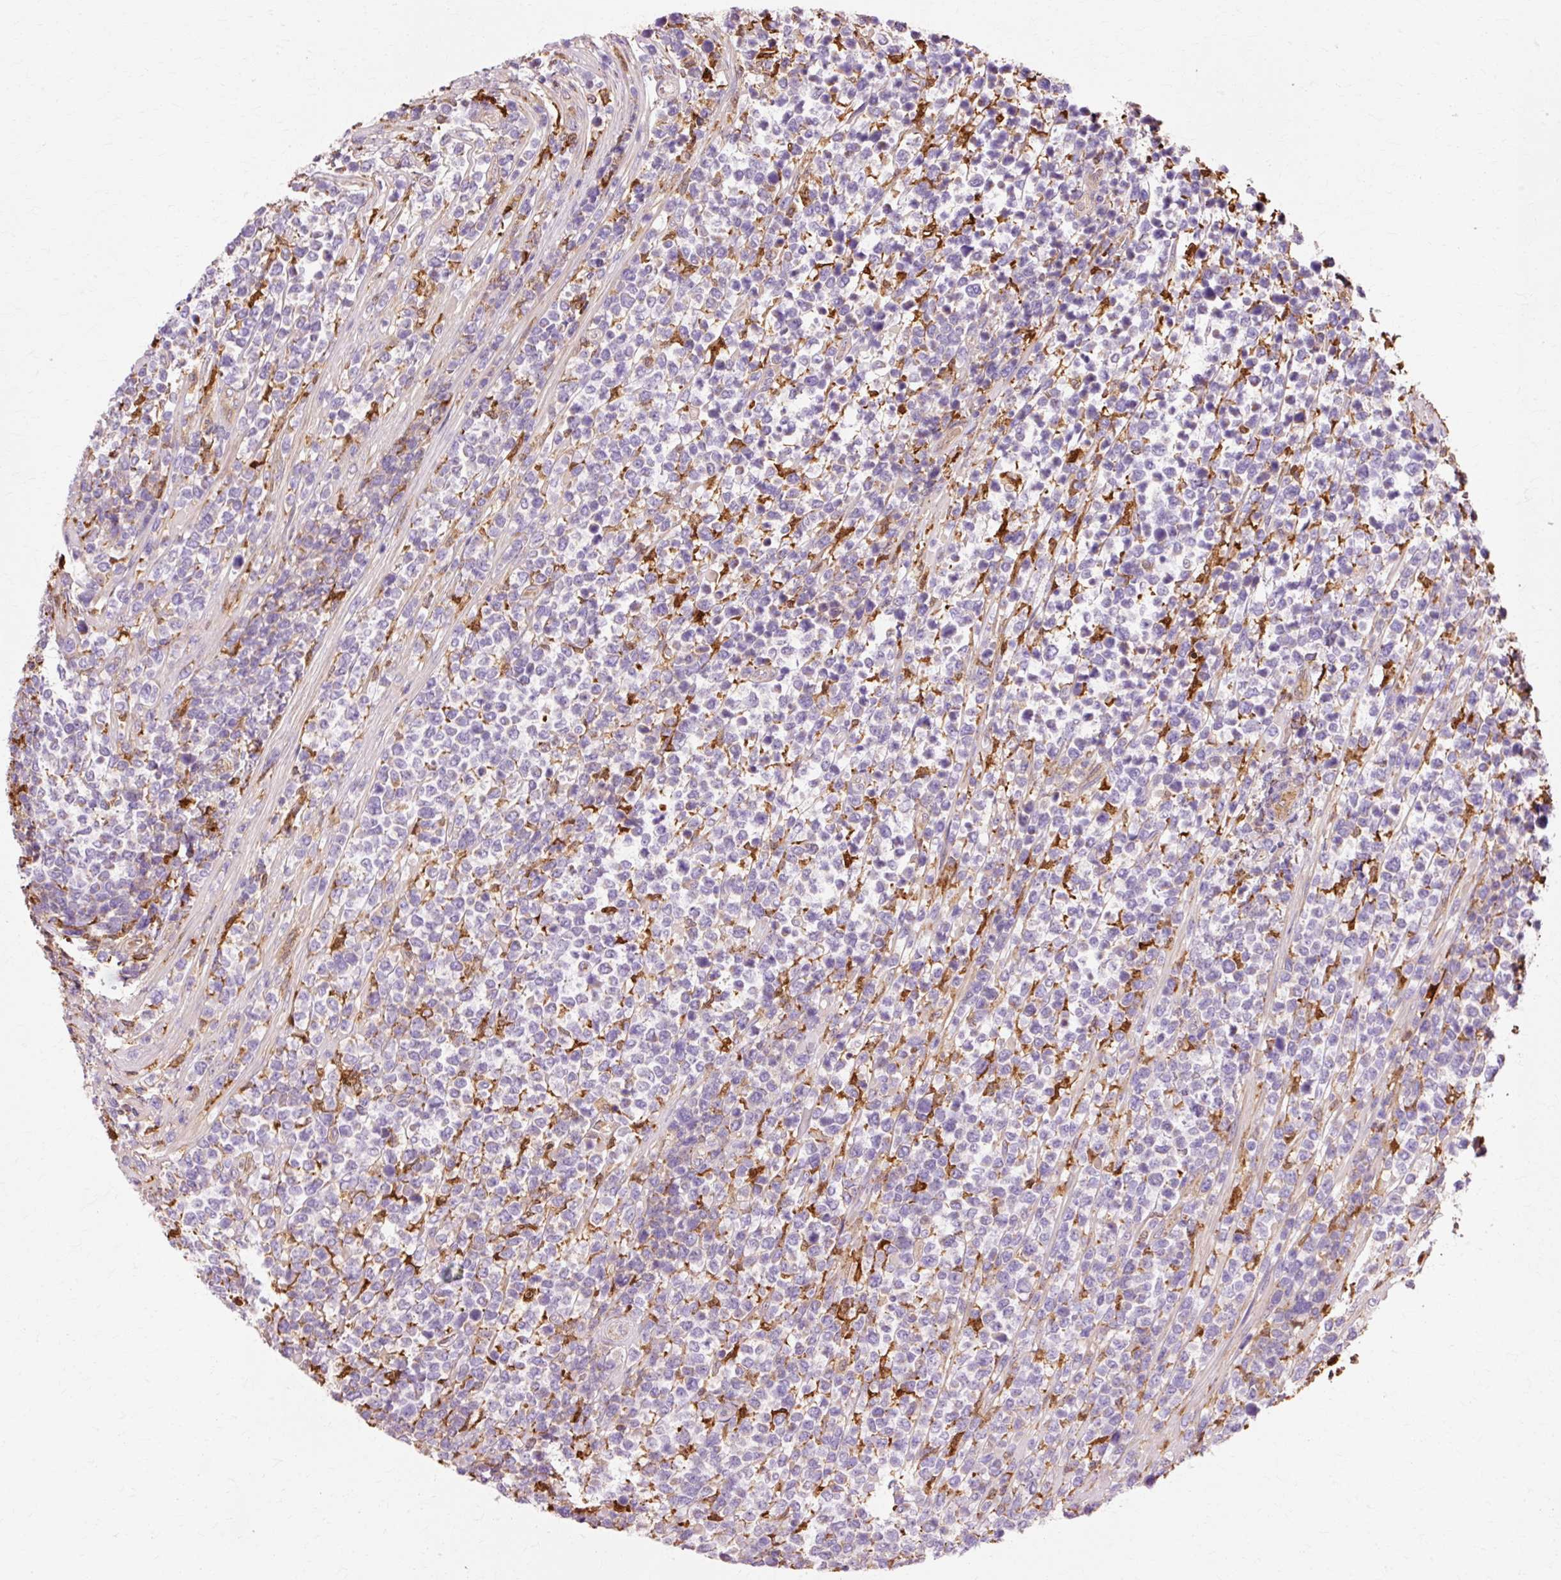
{"staining": {"intensity": "negative", "quantity": "none", "location": "none"}, "tissue": "lymphoma", "cell_type": "Tumor cells", "image_type": "cancer", "snomed": [{"axis": "morphology", "description": "Malignant lymphoma, non-Hodgkin's type, High grade"}, {"axis": "topography", "description": "Soft tissue"}], "caption": "The histopathology image shows no staining of tumor cells in lymphoma.", "gene": "GPX1", "patient": {"sex": "female", "age": 56}}